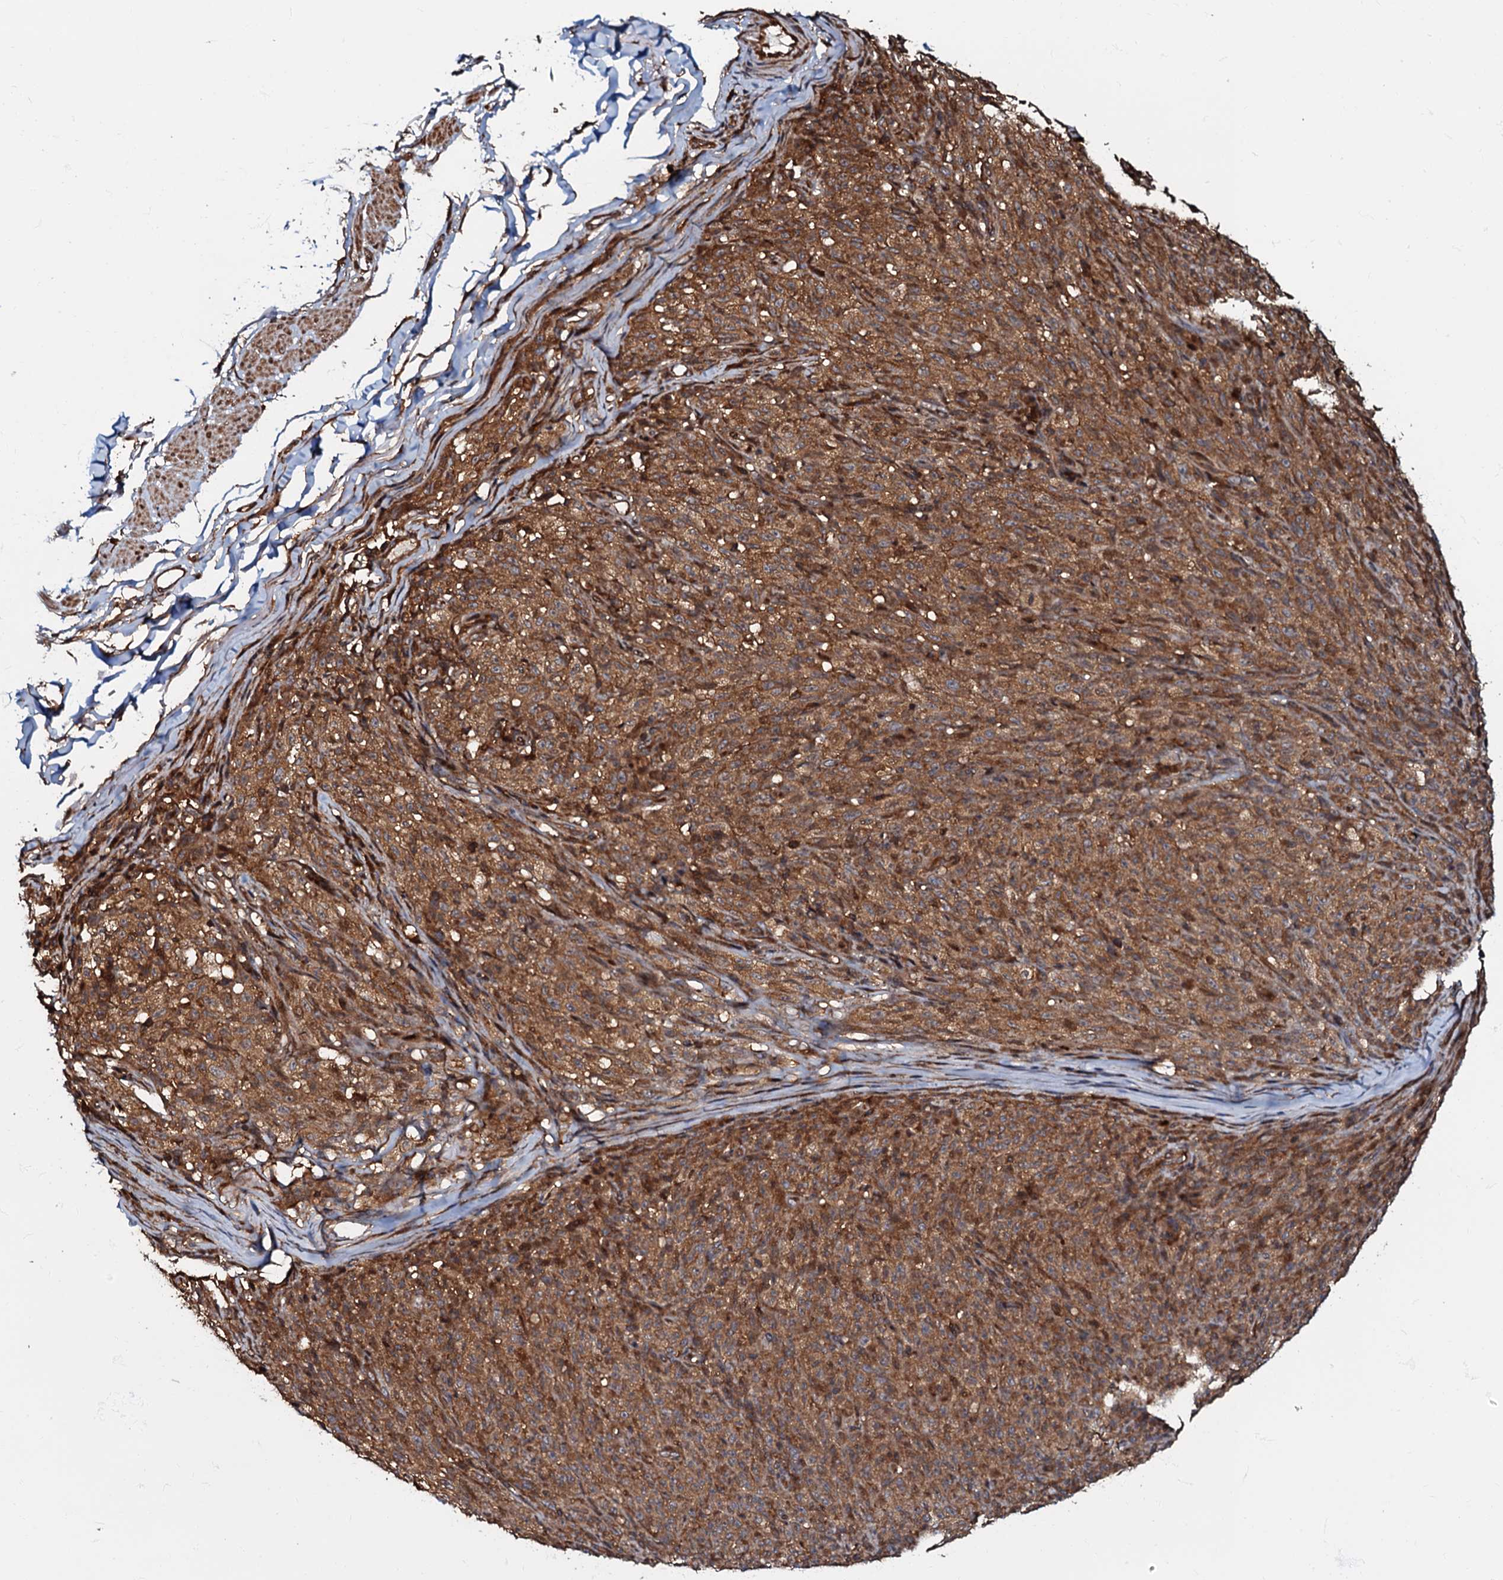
{"staining": {"intensity": "moderate", "quantity": ">75%", "location": "cytoplasmic/membranous"}, "tissue": "melanoma", "cell_type": "Tumor cells", "image_type": "cancer", "snomed": [{"axis": "morphology", "description": "Malignant melanoma, NOS"}, {"axis": "topography", "description": "Skin"}], "caption": "Human malignant melanoma stained with a brown dye displays moderate cytoplasmic/membranous positive staining in approximately >75% of tumor cells.", "gene": "OSBP", "patient": {"sex": "female", "age": 82}}